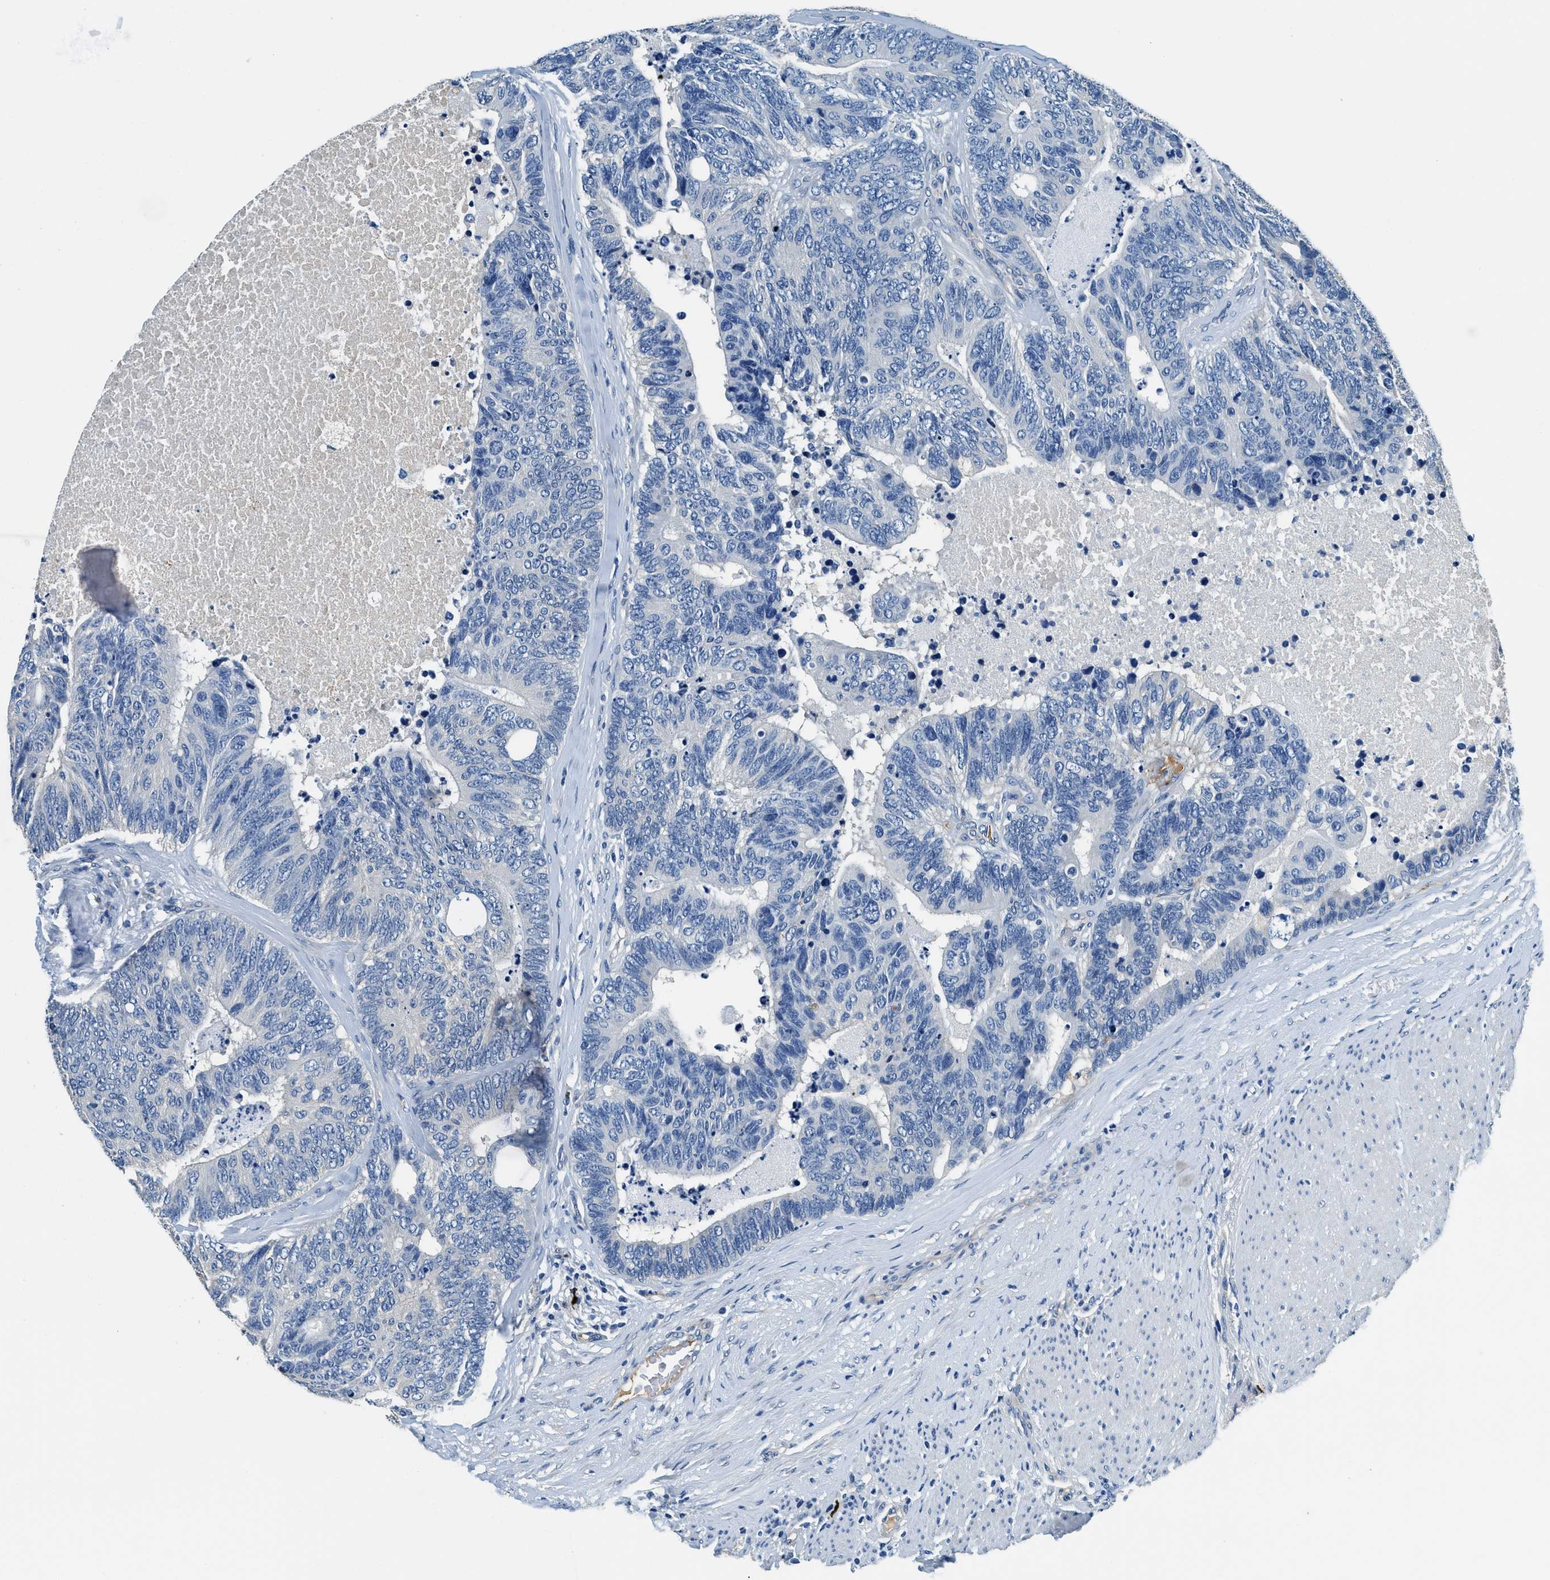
{"staining": {"intensity": "negative", "quantity": "none", "location": "none"}, "tissue": "colorectal cancer", "cell_type": "Tumor cells", "image_type": "cancer", "snomed": [{"axis": "morphology", "description": "Adenocarcinoma, NOS"}, {"axis": "topography", "description": "Colon"}], "caption": "There is no significant positivity in tumor cells of colorectal cancer (adenocarcinoma).", "gene": "TMEM186", "patient": {"sex": "female", "age": 67}}